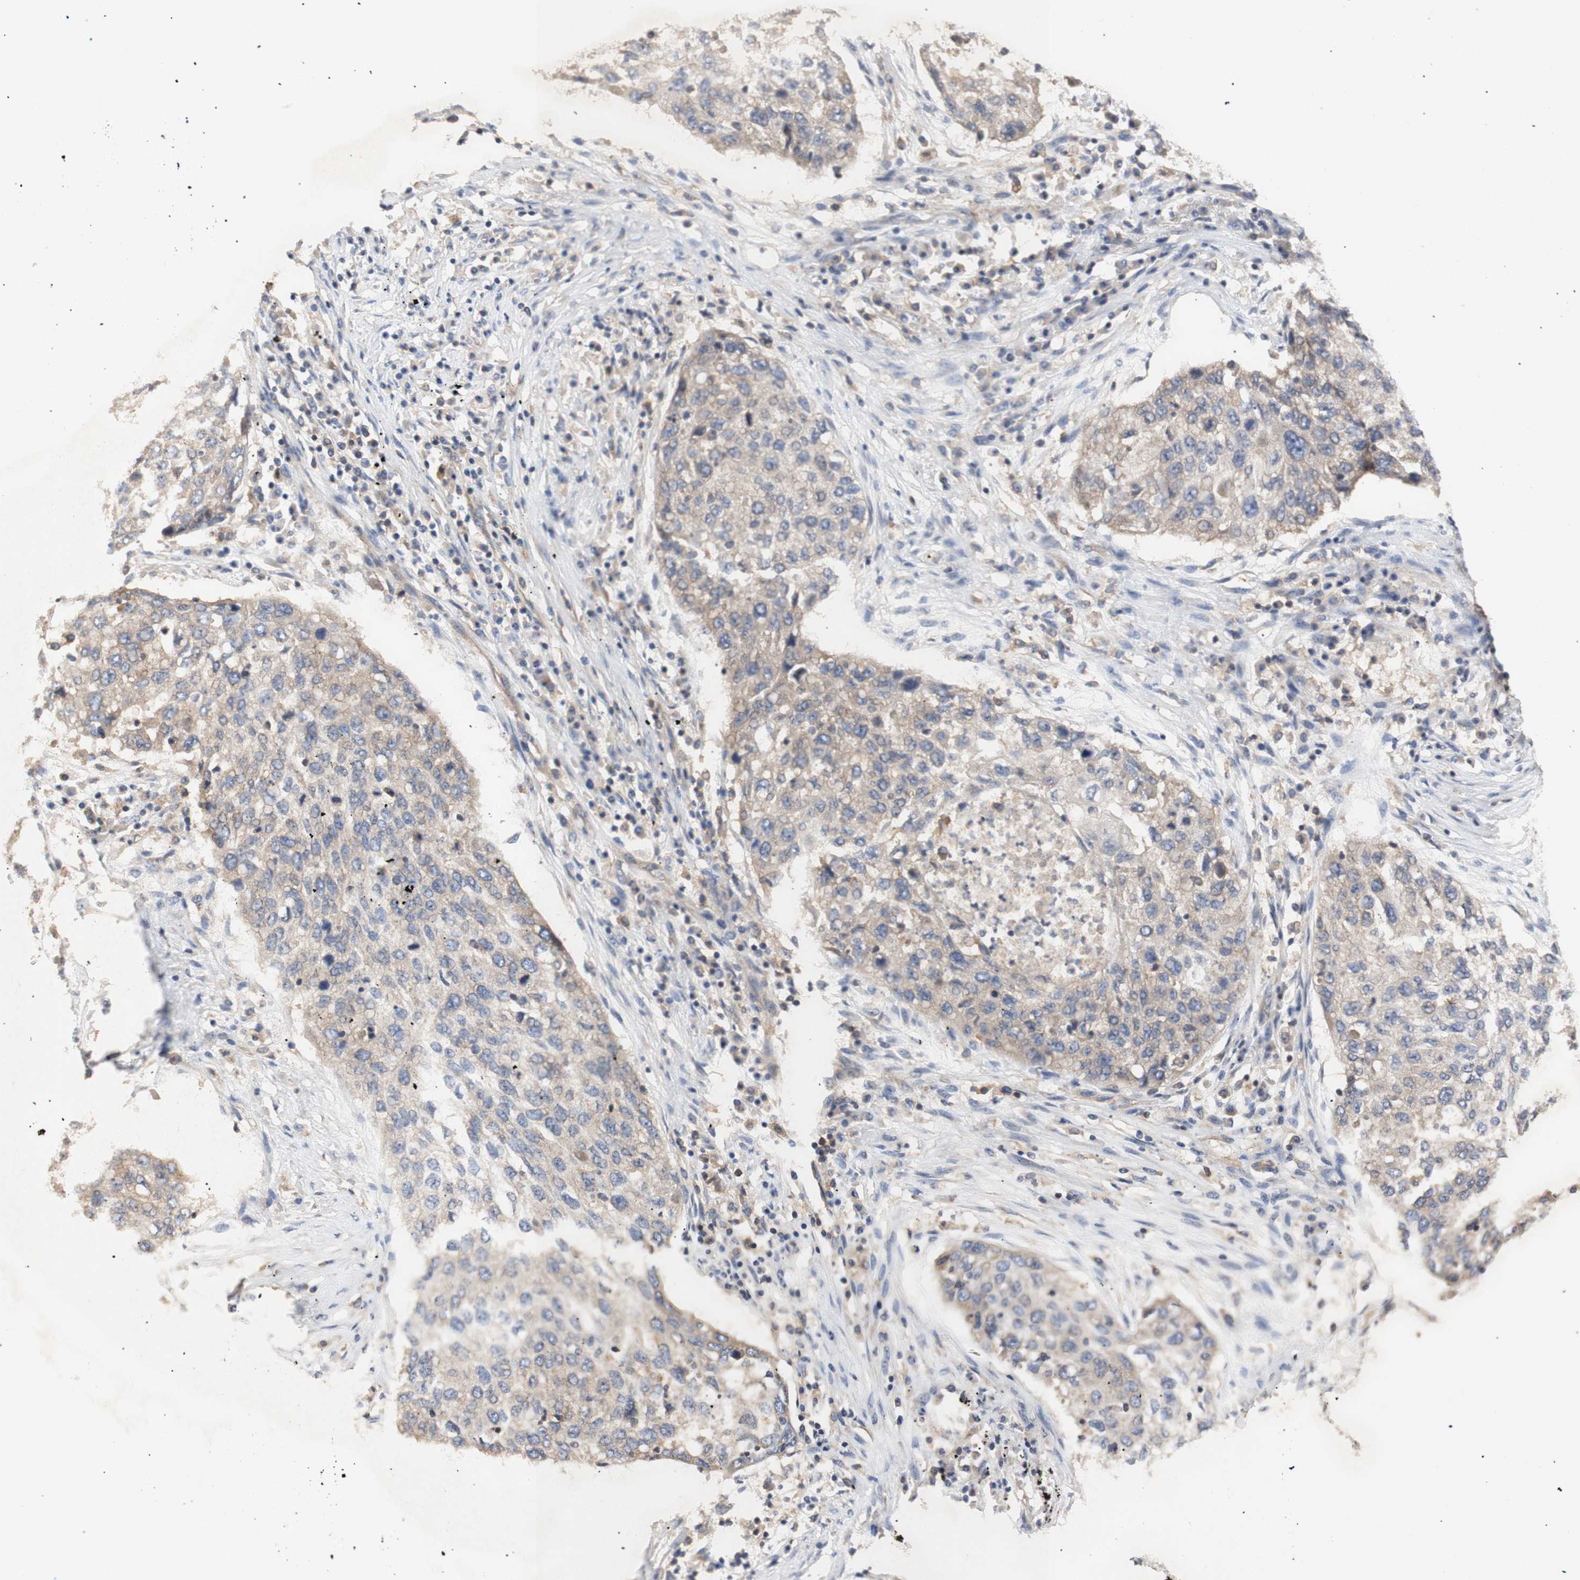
{"staining": {"intensity": "weak", "quantity": ">75%", "location": "cytoplasmic/membranous"}, "tissue": "lung cancer", "cell_type": "Tumor cells", "image_type": "cancer", "snomed": [{"axis": "morphology", "description": "Squamous cell carcinoma, NOS"}, {"axis": "topography", "description": "Lung"}], "caption": "Immunohistochemistry histopathology image of neoplastic tissue: lung cancer (squamous cell carcinoma) stained using immunohistochemistry reveals low levels of weak protein expression localized specifically in the cytoplasmic/membranous of tumor cells, appearing as a cytoplasmic/membranous brown color.", "gene": "IKBKG", "patient": {"sex": "female", "age": 63}}